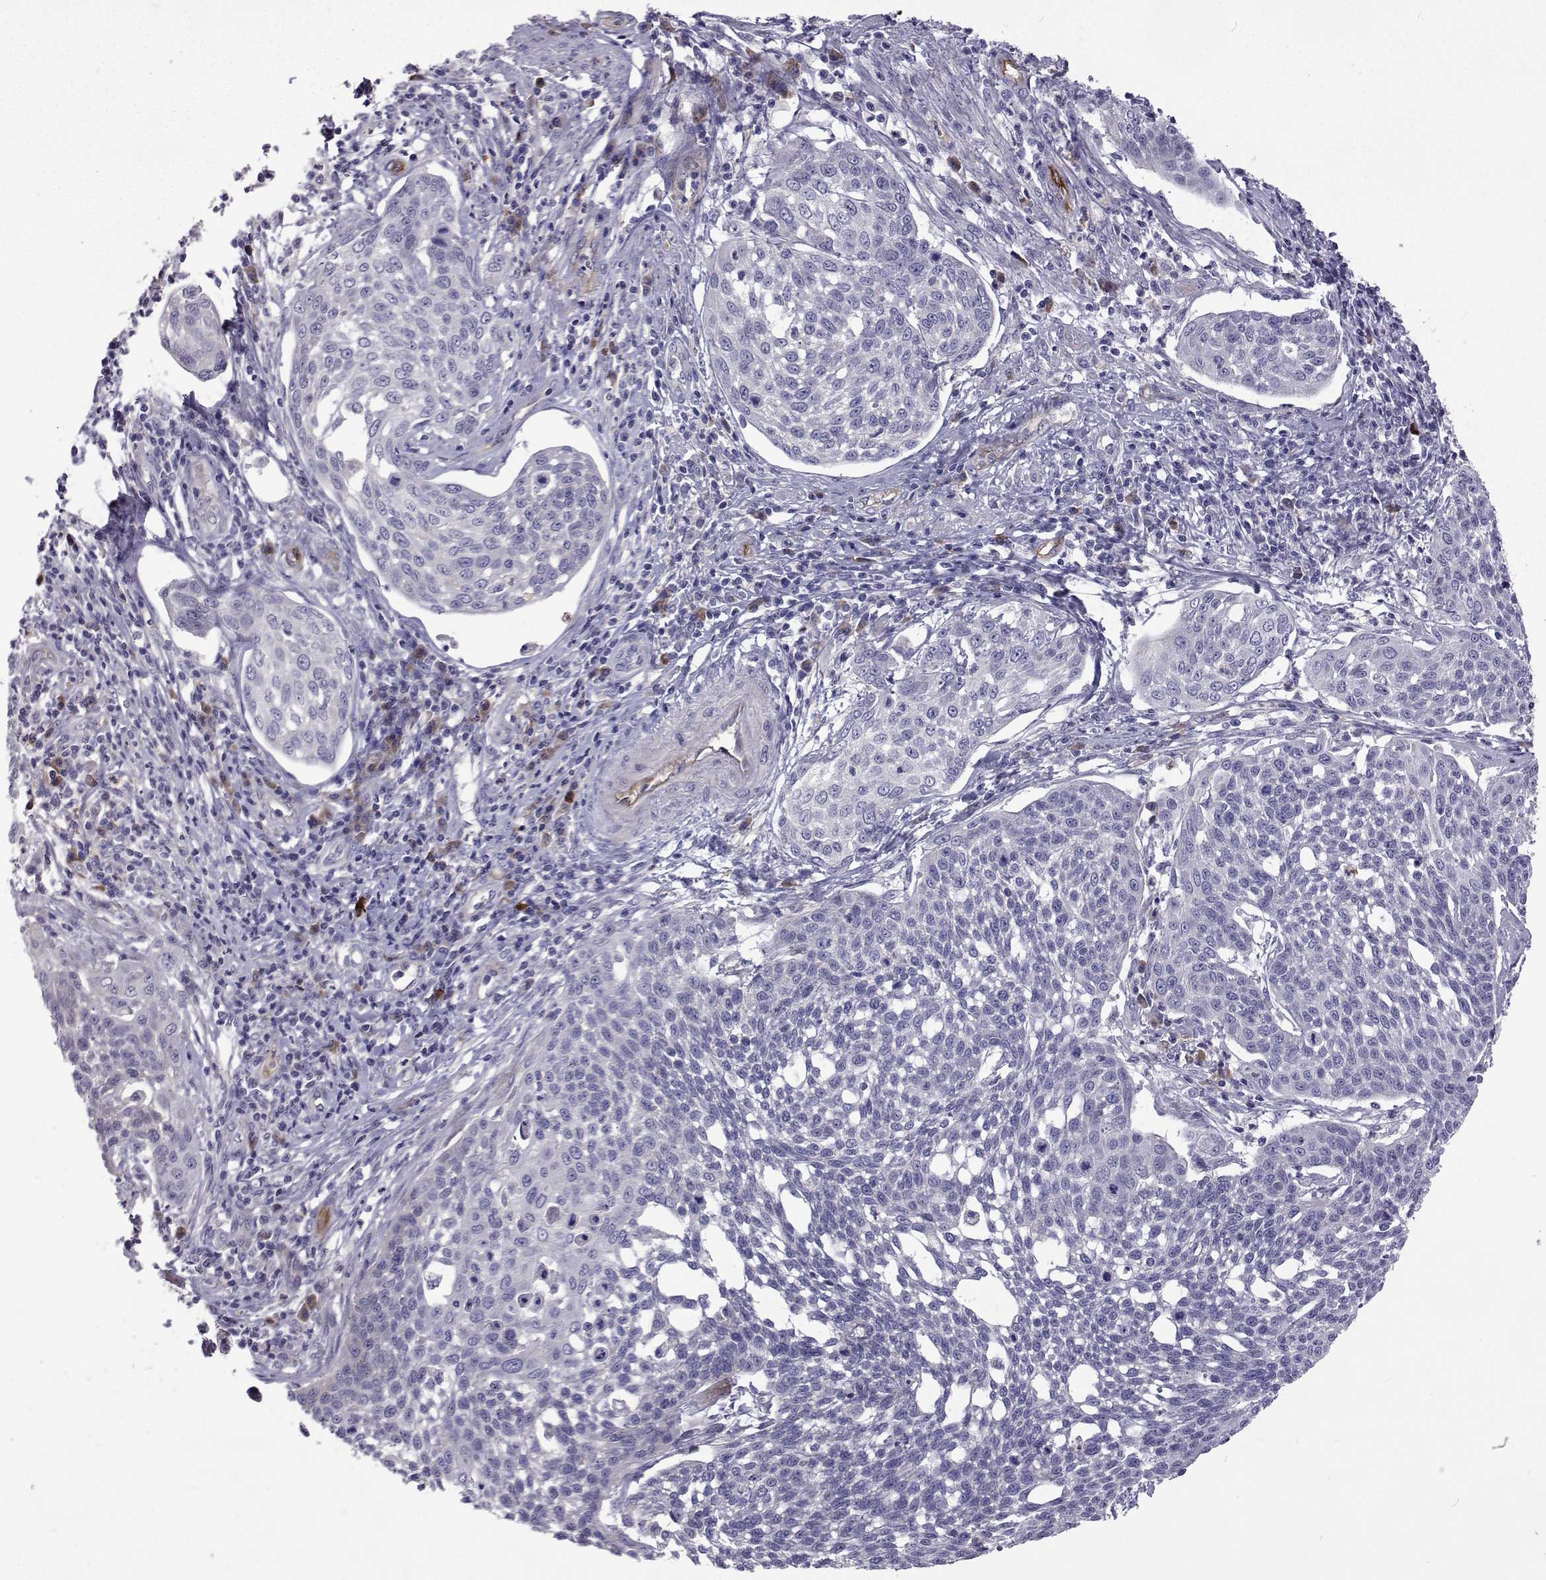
{"staining": {"intensity": "negative", "quantity": "none", "location": "none"}, "tissue": "cervical cancer", "cell_type": "Tumor cells", "image_type": "cancer", "snomed": [{"axis": "morphology", "description": "Squamous cell carcinoma, NOS"}, {"axis": "topography", "description": "Cervix"}], "caption": "Image shows no significant protein positivity in tumor cells of cervical squamous cell carcinoma.", "gene": "NPR3", "patient": {"sex": "female", "age": 34}}